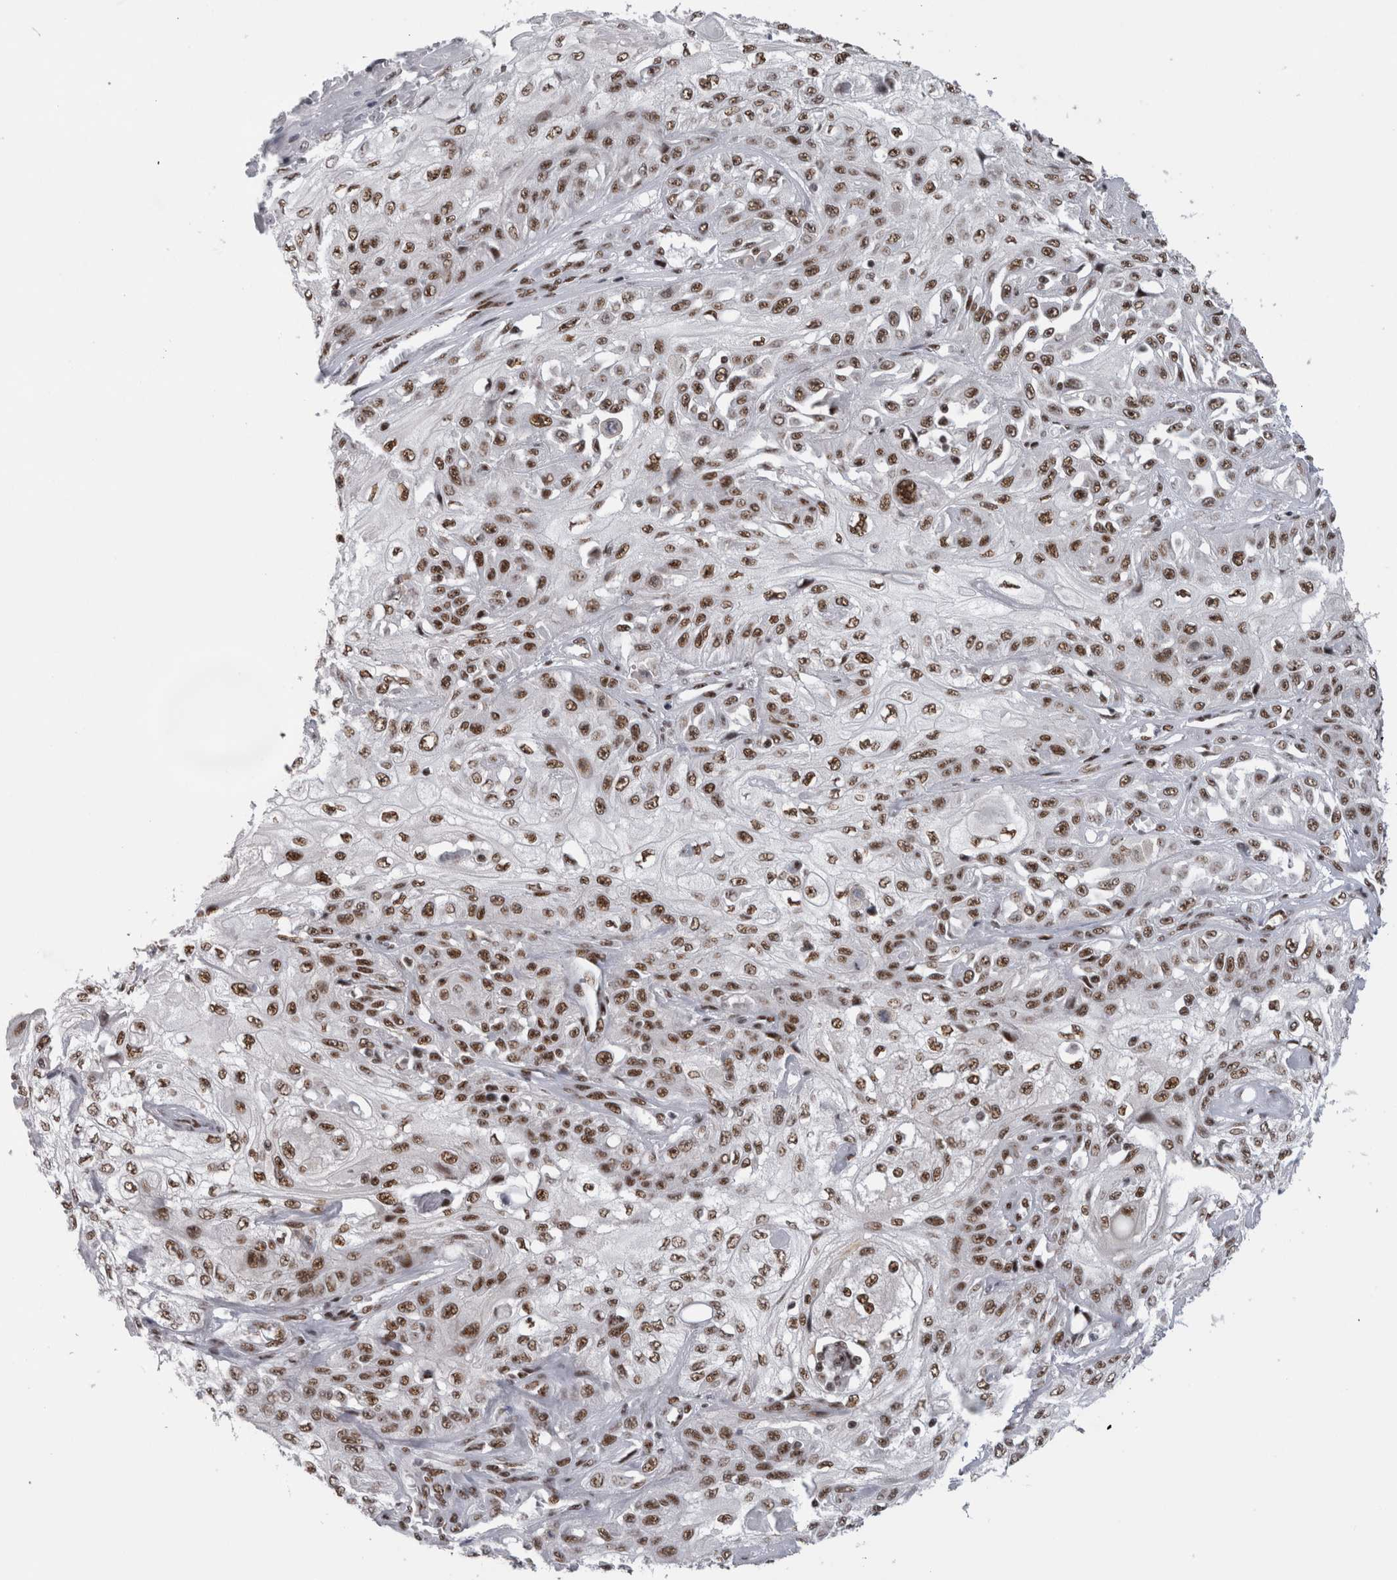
{"staining": {"intensity": "moderate", "quantity": ">75%", "location": "nuclear"}, "tissue": "skin cancer", "cell_type": "Tumor cells", "image_type": "cancer", "snomed": [{"axis": "morphology", "description": "Squamous cell carcinoma, NOS"}, {"axis": "morphology", "description": "Squamous cell carcinoma, metastatic, NOS"}, {"axis": "topography", "description": "Skin"}, {"axis": "topography", "description": "Lymph node"}], "caption": "The micrograph shows staining of metastatic squamous cell carcinoma (skin), revealing moderate nuclear protein expression (brown color) within tumor cells.", "gene": "CDK11A", "patient": {"sex": "male", "age": 75}}